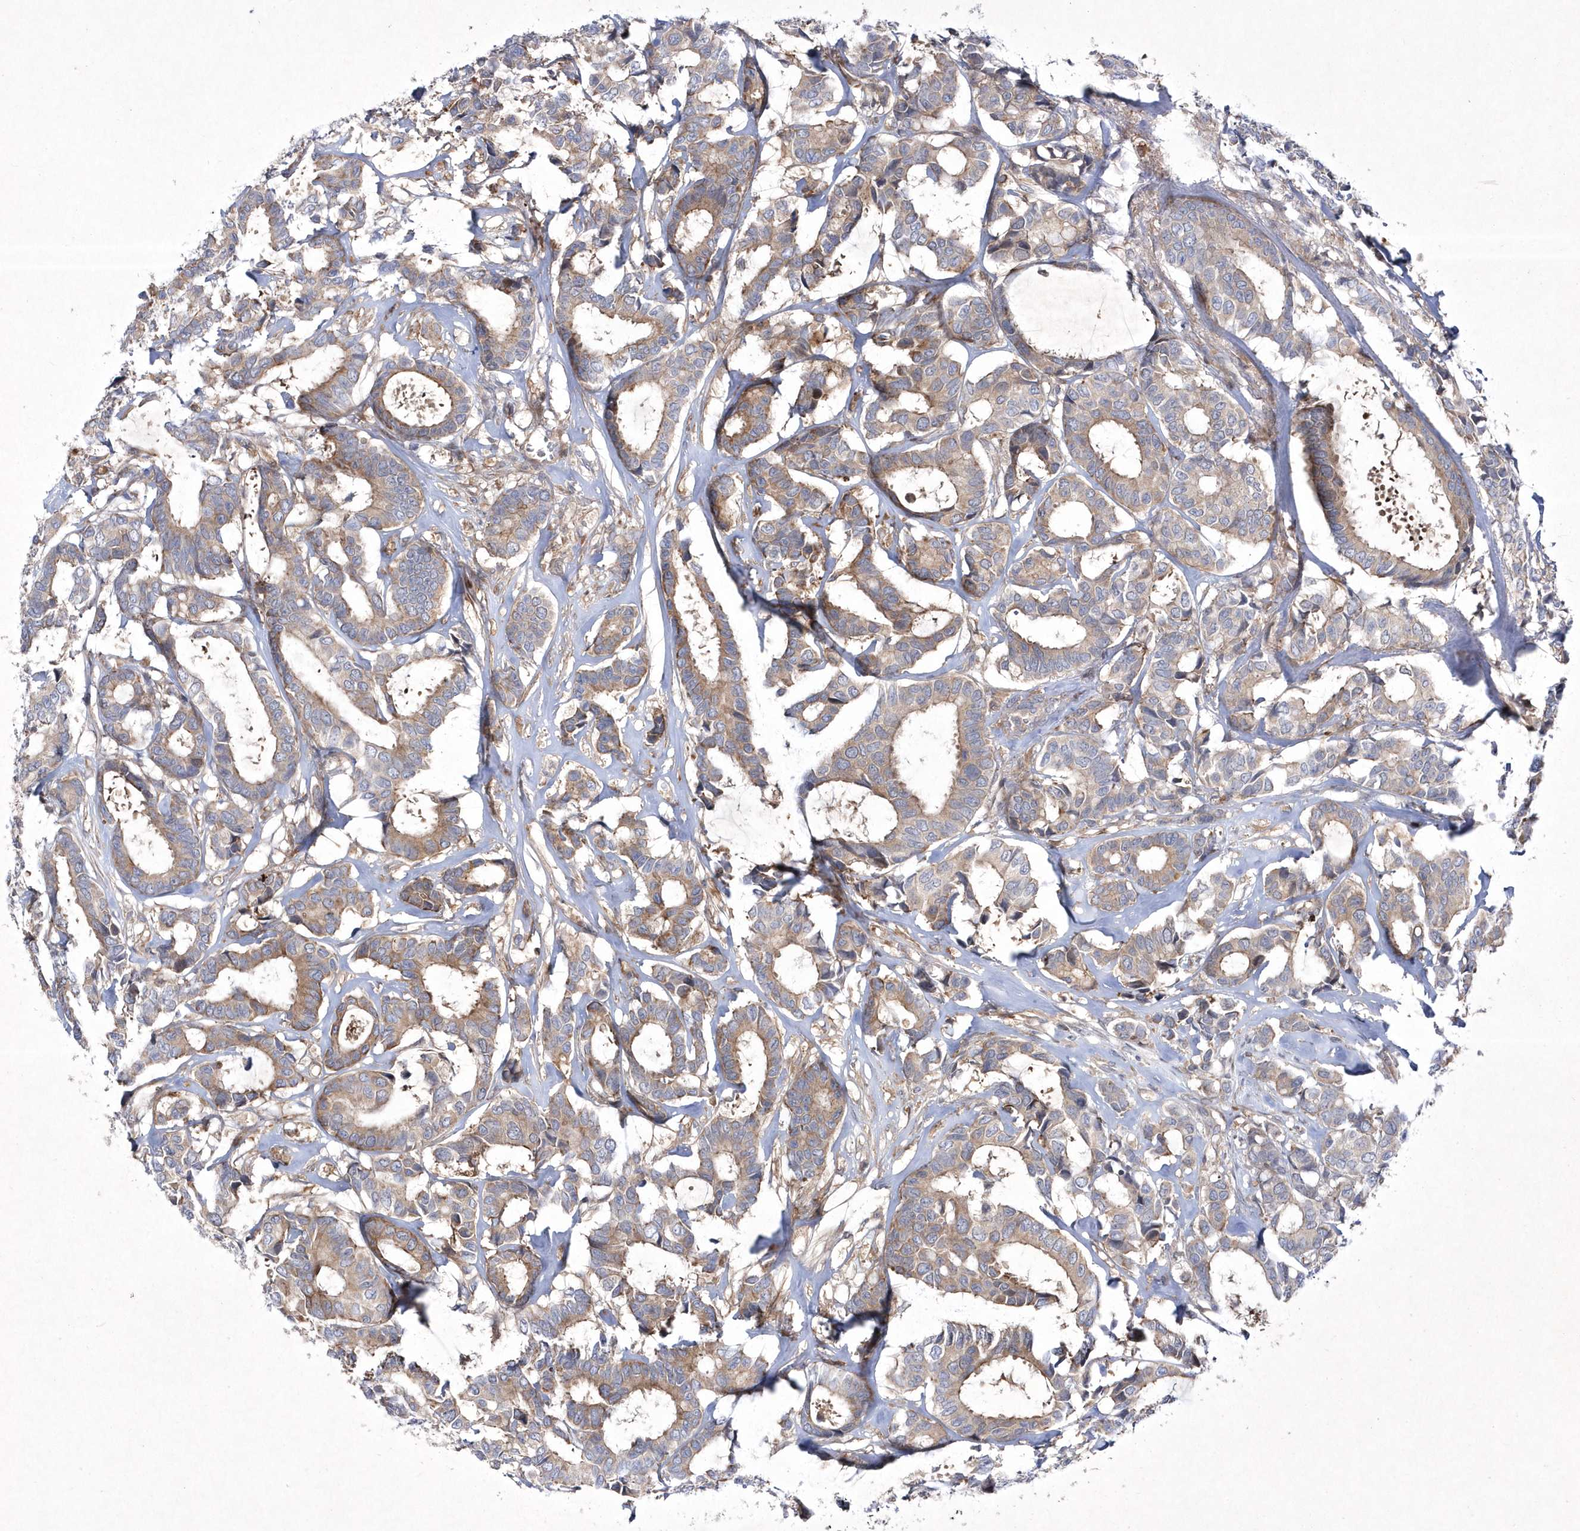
{"staining": {"intensity": "moderate", "quantity": "25%-75%", "location": "cytoplasmic/membranous"}, "tissue": "breast cancer", "cell_type": "Tumor cells", "image_type": "cancer", "snomed": [{"axis": "morphology", "description": "Duct carcinoma"}, {"axis": "topography", "description": "Breast"}], "caption": "An image showing moderate cytoplasmic/membranous expression in about 25%-75% of tumor cells in breast infiltrating ductal carcinoma, as visualized by brown immunohistochemical staining.", "gene": "DSPP", "patient": {"sex": "female", "age": 87}}